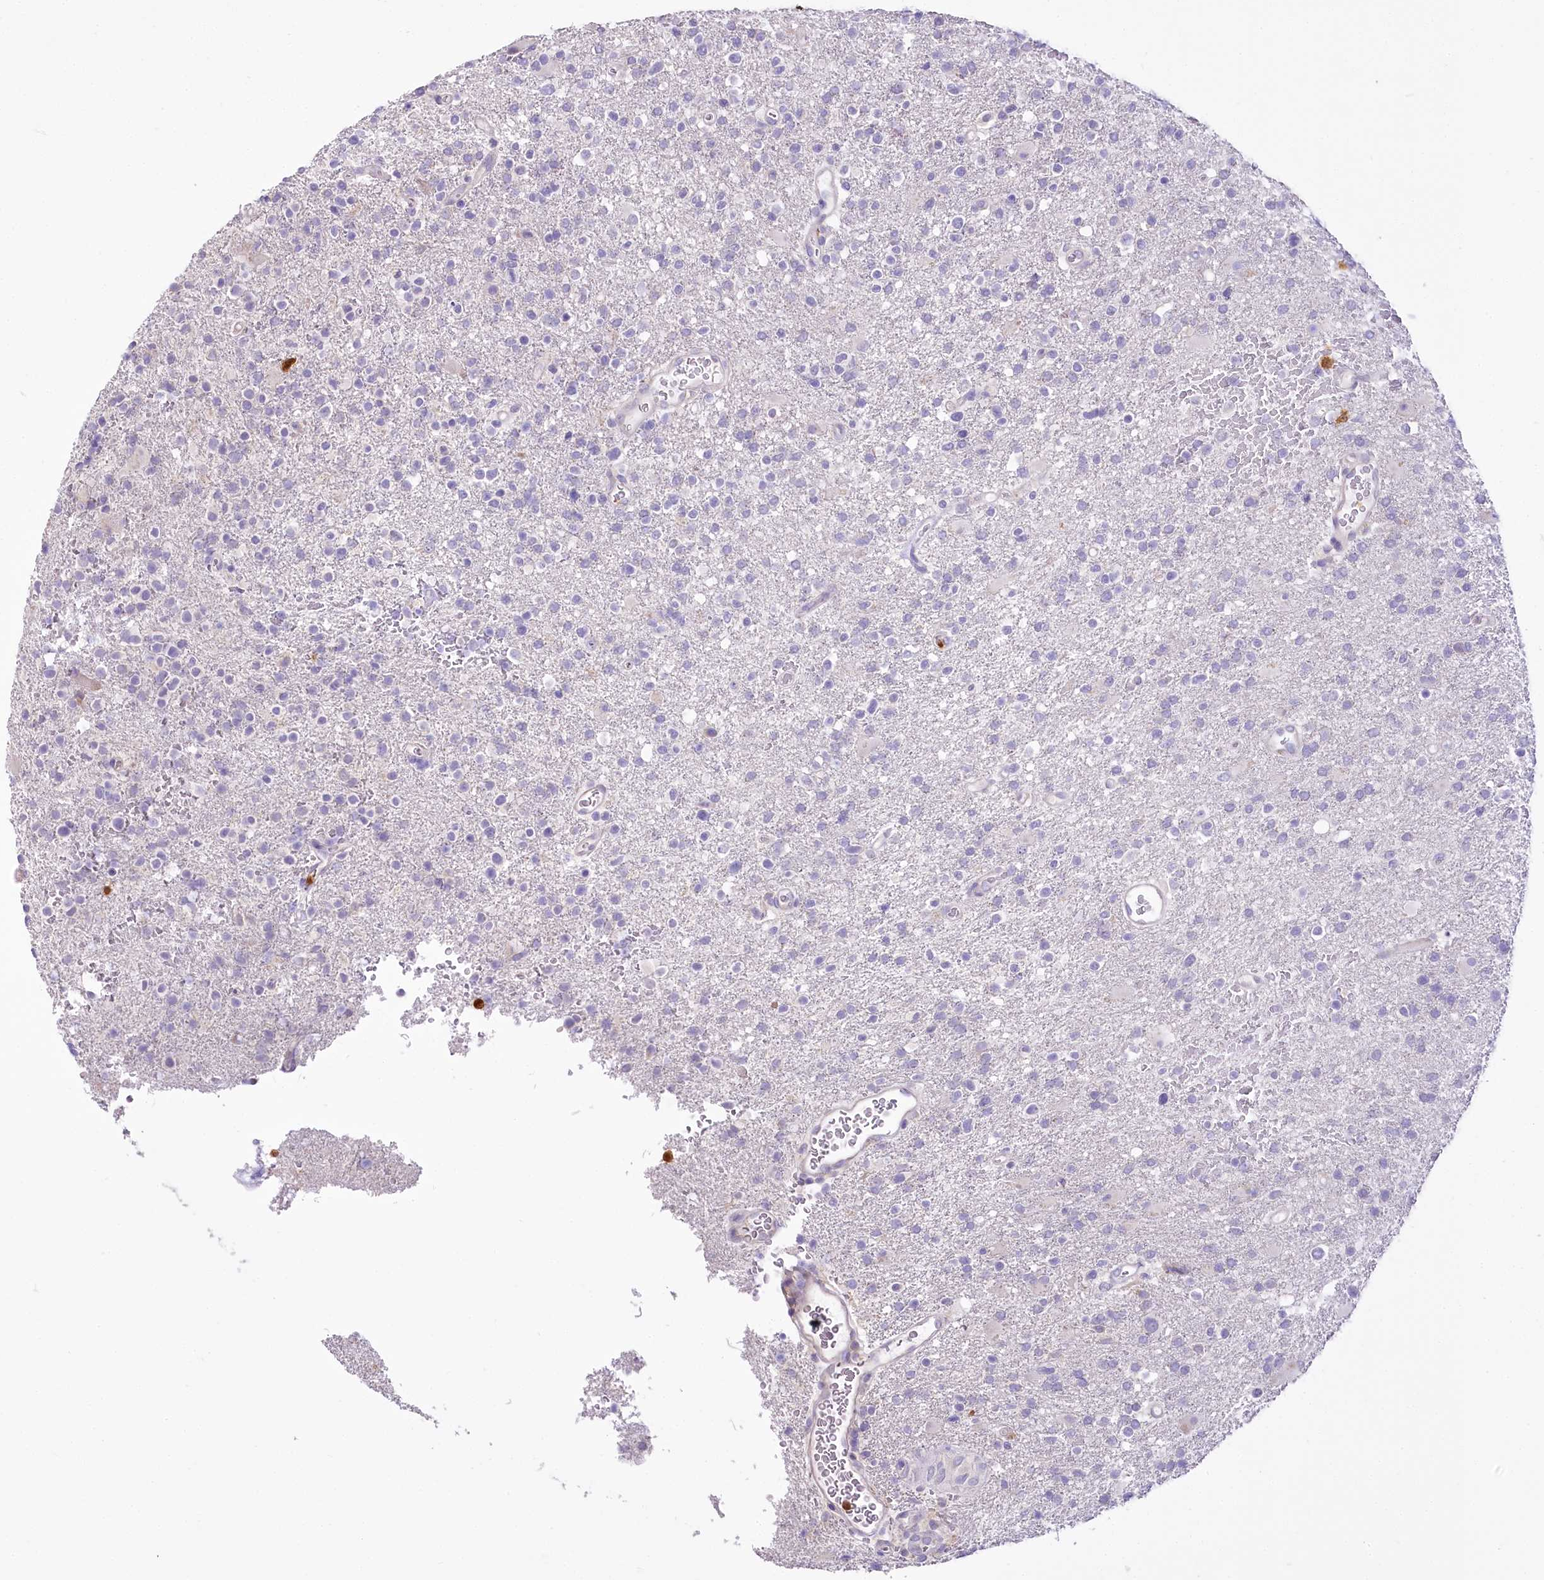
{"staining": {"intensity": "negative", "quantity": "none", "location": "none"}, "tissue": "glioma", "cell_type": "Tumor cells", "image_type": "cancer", "snomed": [{"axis": "morphology", "description": "Glioma, malignant, High grade"}, {"axis": "topography", "description": "Brain"}], "caption": "An image of glioma stained for a protein reveals no brown staining in tumor cells.", "gene": "DPYD", "patient": {"sex": "male", "age": 72}}